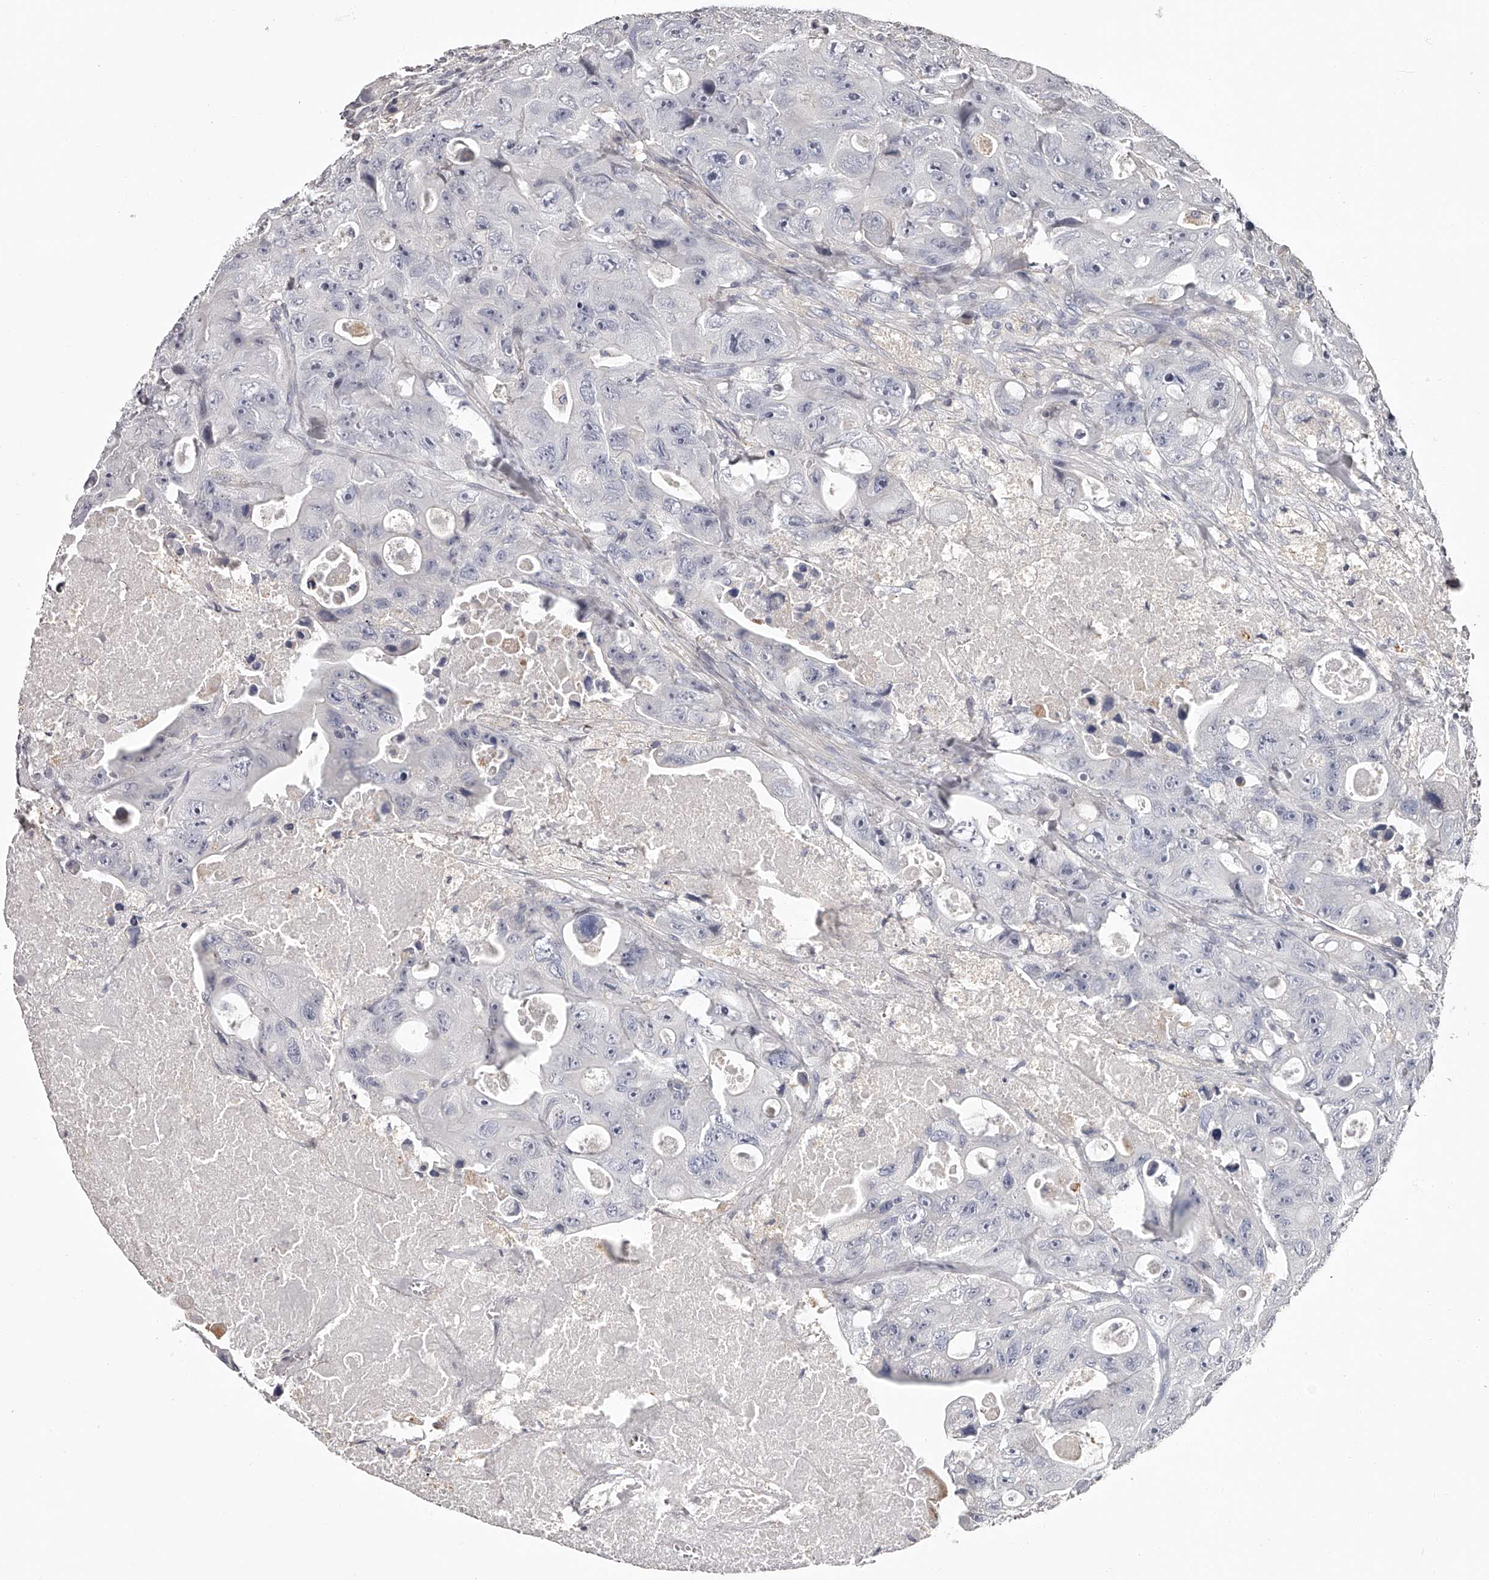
{"staining": {"intensity": "negative", "quantity": "none", "location": "none"}, "tissue": "colorectal cancer", "cell_type": "Tumor cells", "image_type": "cancer", "snomed": [{"axis": "morphology", "description": "Adenocarcinoma, NOS"}, {"axis": "topography", "description": "Colon"}], "caption": "A histopathology image of human colorectal adenocarcinoma is negative for staining in tumor cells. Brightfield microscopy of IHC stained with DAB (brown) and hematoxylin (blue), captured at high magnification.", "gene": "PACSIN1", "patient": {"sex": "female", "age": 46}}